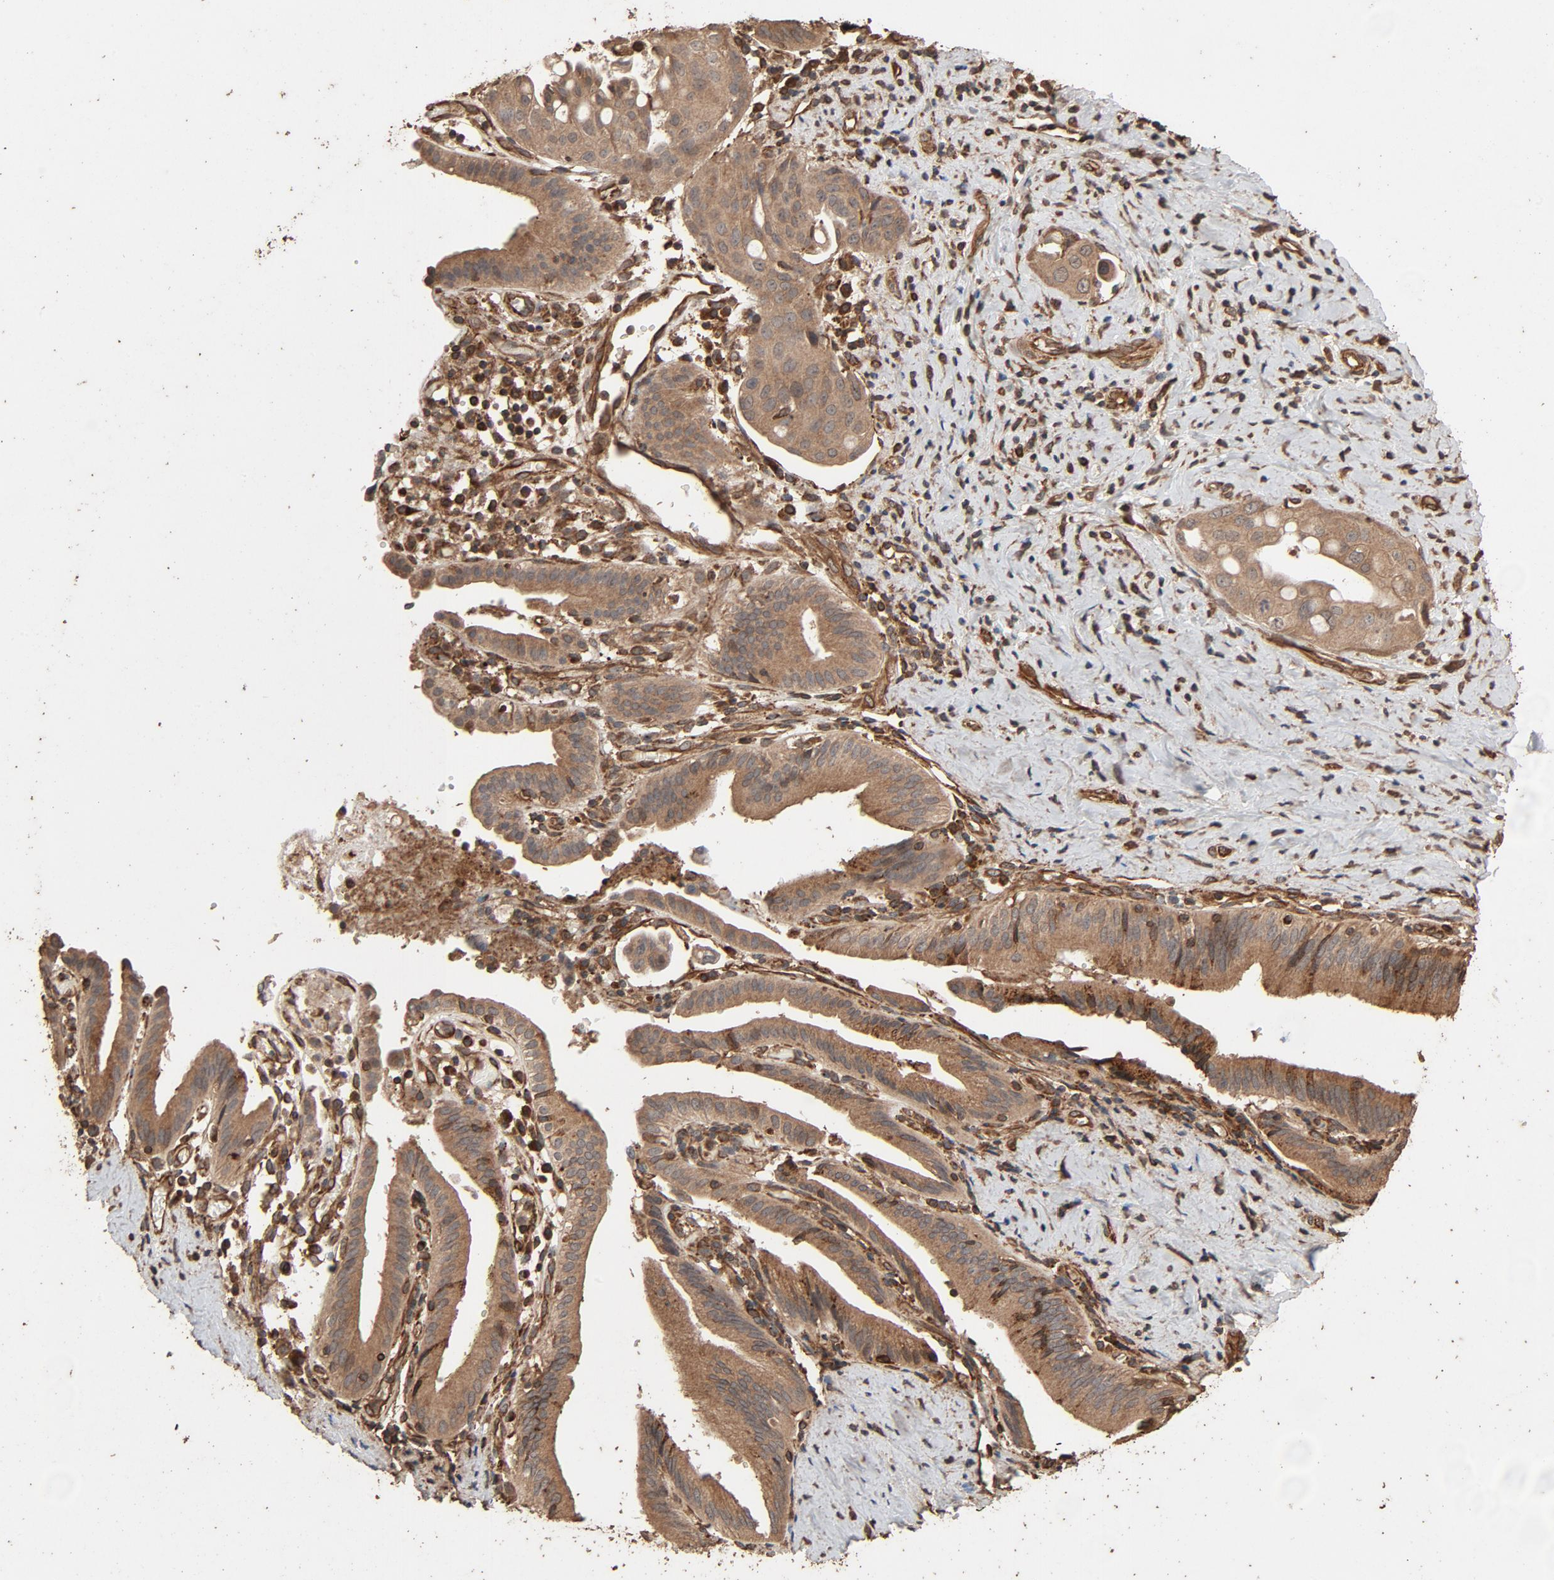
{"staining": {"intensity": "moderate", "quantity": "25%-75%", "location": "cytoplasmic/membranous"}, "tissue": "pancreatic cancer", "cell_type": "Tumor cells", "image_type": "cancer", "snomed": [{"axis": "morphology", "description": "Adenocarcinoma, NOS"}, {"axis": "topography", "description": "Pancreas"}], "caption": "The image shows immunohistochemical staining of pancreatic adenocarcinoma. There is moderate cytoplasmic/membranous positivity is appreciated in about 25%-75% of tumor cells. The staining was performed using DAB to visualize the protein expression in brown, while the nuclei were stained in blue with hematoxylin (Magnification: 20x).", "gene": "RPS6KA6", "patient": {"sex": "female", "age": 60}}